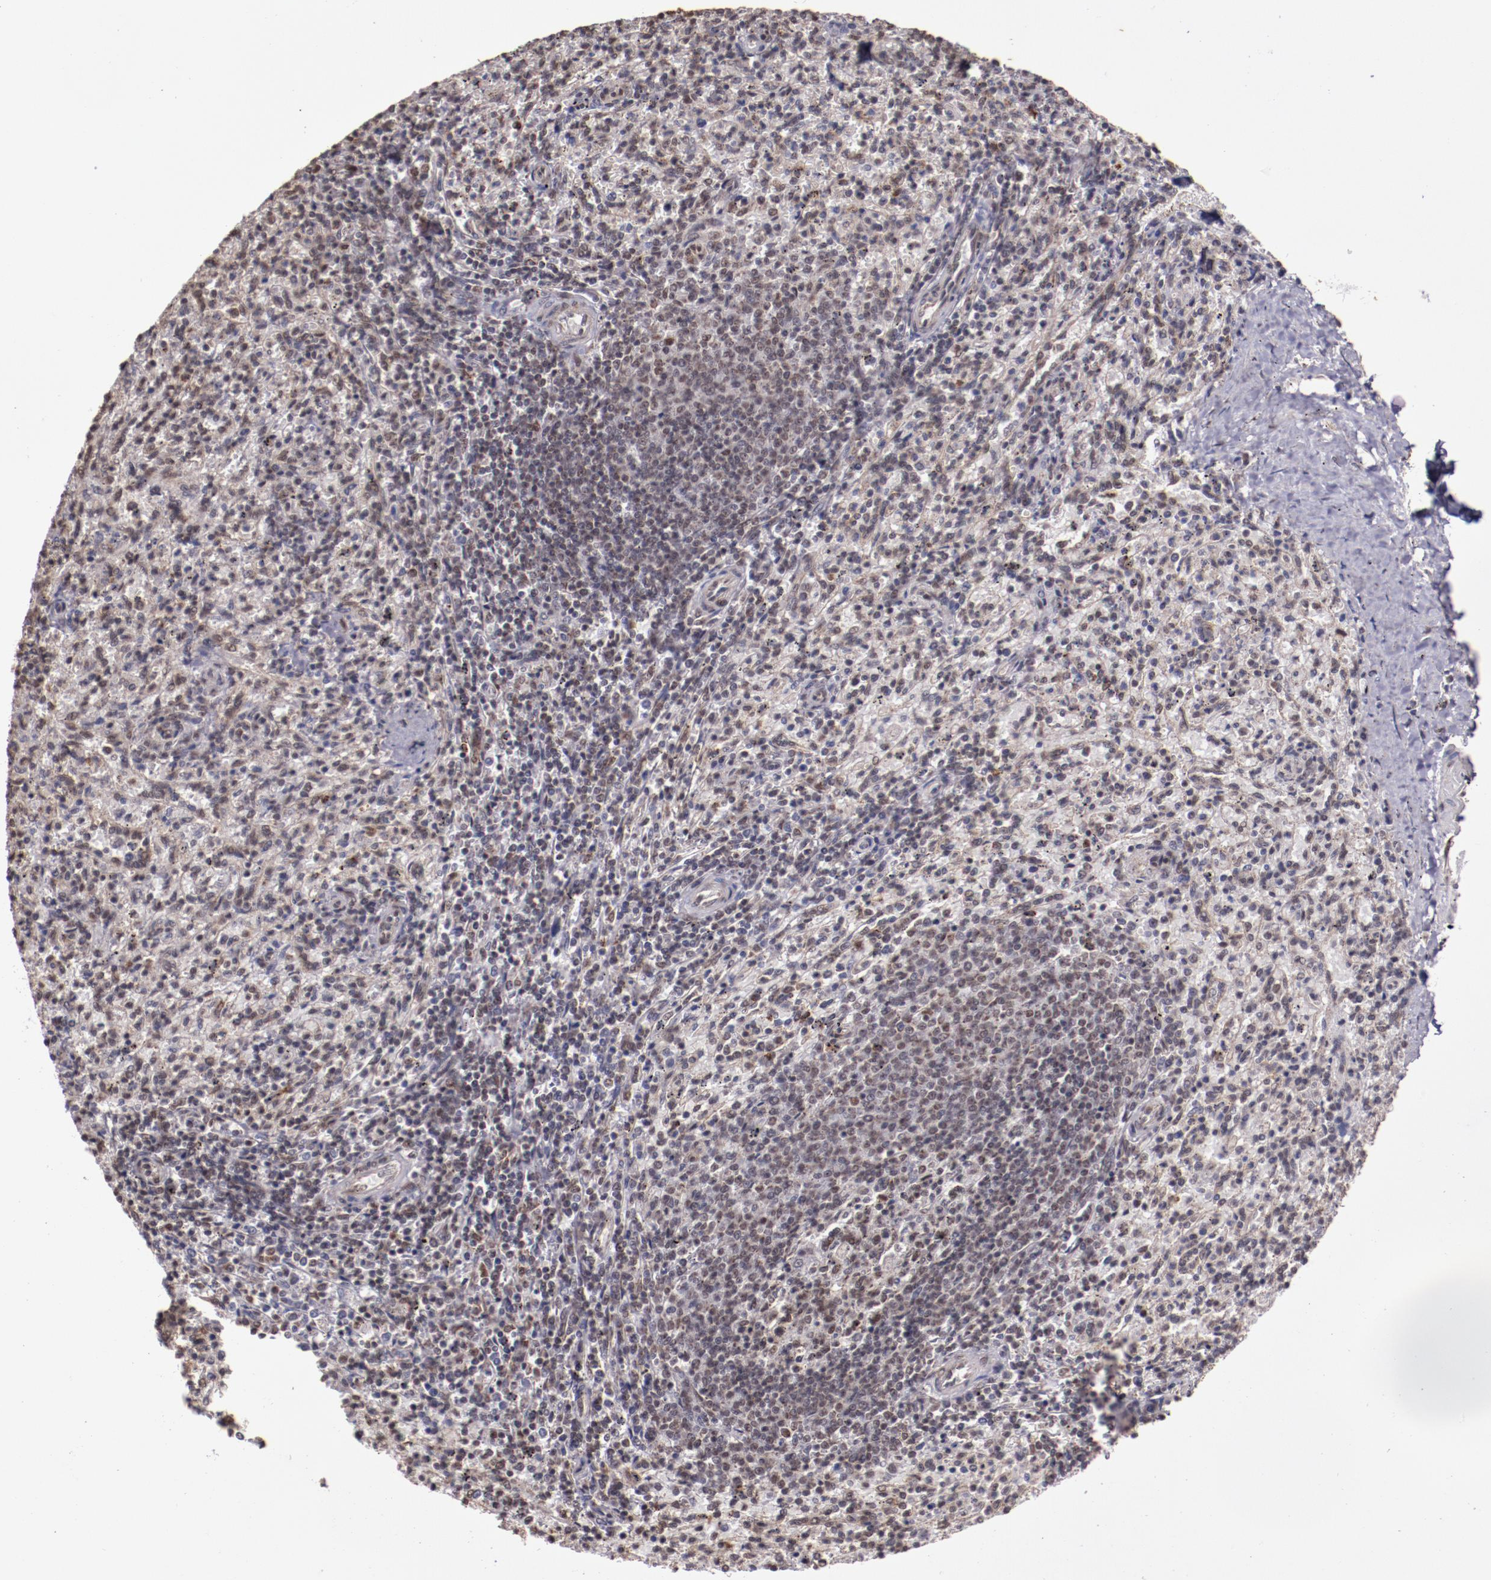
{"staining": {"intensity": "weak", "quantity": "25%-75%", "location": "nuclear"}, "tissue": "spleen", "cell_type": "Cells in red pulp", "image_type": "normal", "snomed": [{"axis": "morphology", "description": "Normal tissue, NOS"}, {"axis": "topography", "description": "Spleen"}], "caption": "DAB (3,3'-diaminobenzidine) immunohistochemical staining of unremarkable human spleen displays weak nuclear protein positivity in about 25%-75% of cells in red pulp. Immunohistochemistry stains the protein of interest in brown and the nuclei are stained blue.", "gene": "CECR2", "patient": {"sex": "female", "age": 10}}